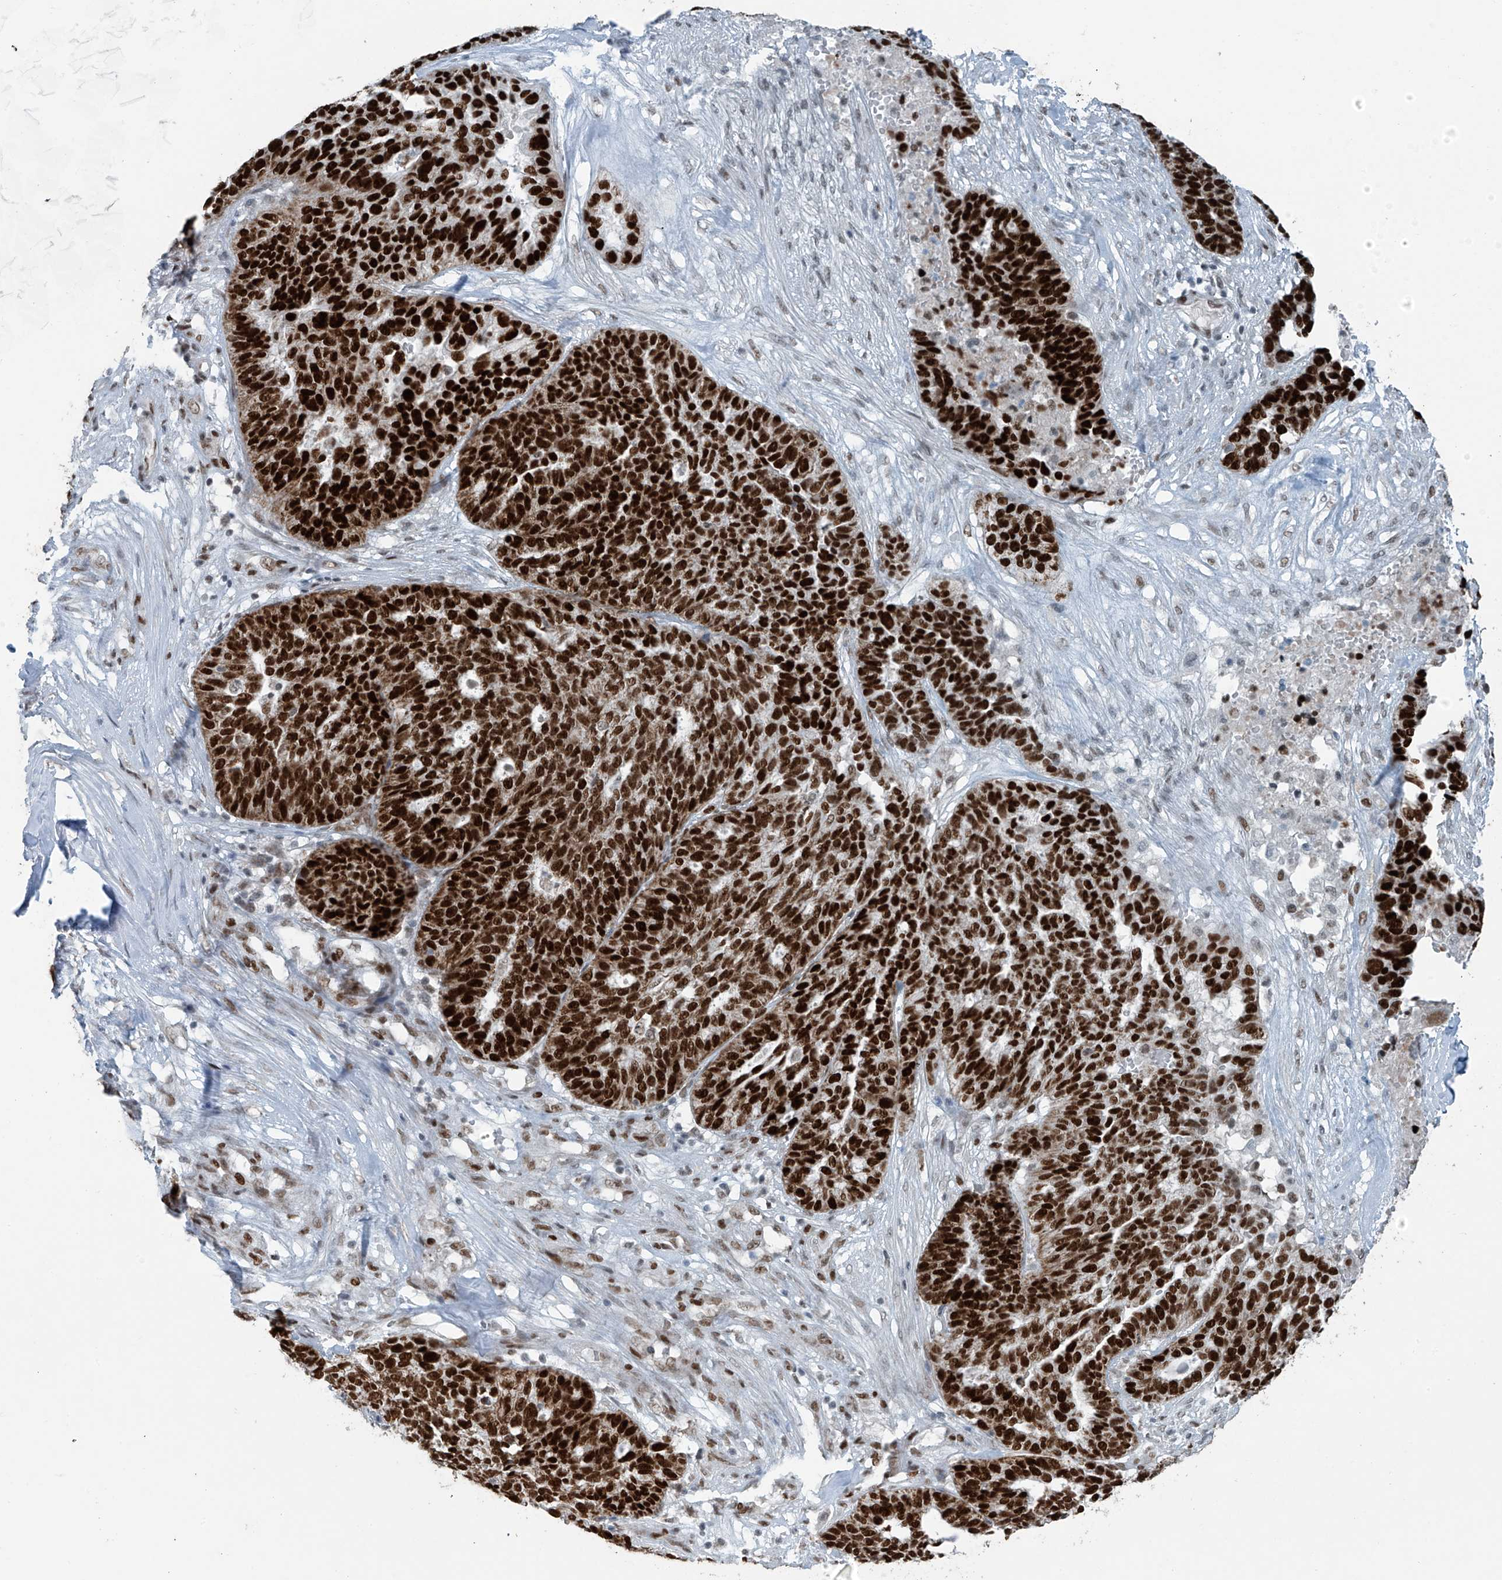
{"staining": {"intensity": "strong", "quantity": ">75%", "location": "nuclear"}, "tissue": "ovarian cancer", "cell_type": "Tumor cells", "image_type": "cancer", "snomed": [{"axis": "morphology", "description": "Cystadenocarcinoma, serous, NOS"}, {"axis": "topography", "description": "Ovary"}], "caption": "About >75% of tumor cells in serous cystadenocarcinoma (ovarian) reveal strong nuclear protein expression as visualized by brown immunohistochemical staining.", "gene": "WRNIP1", "patient": {"sex": "female", "age": 59}}